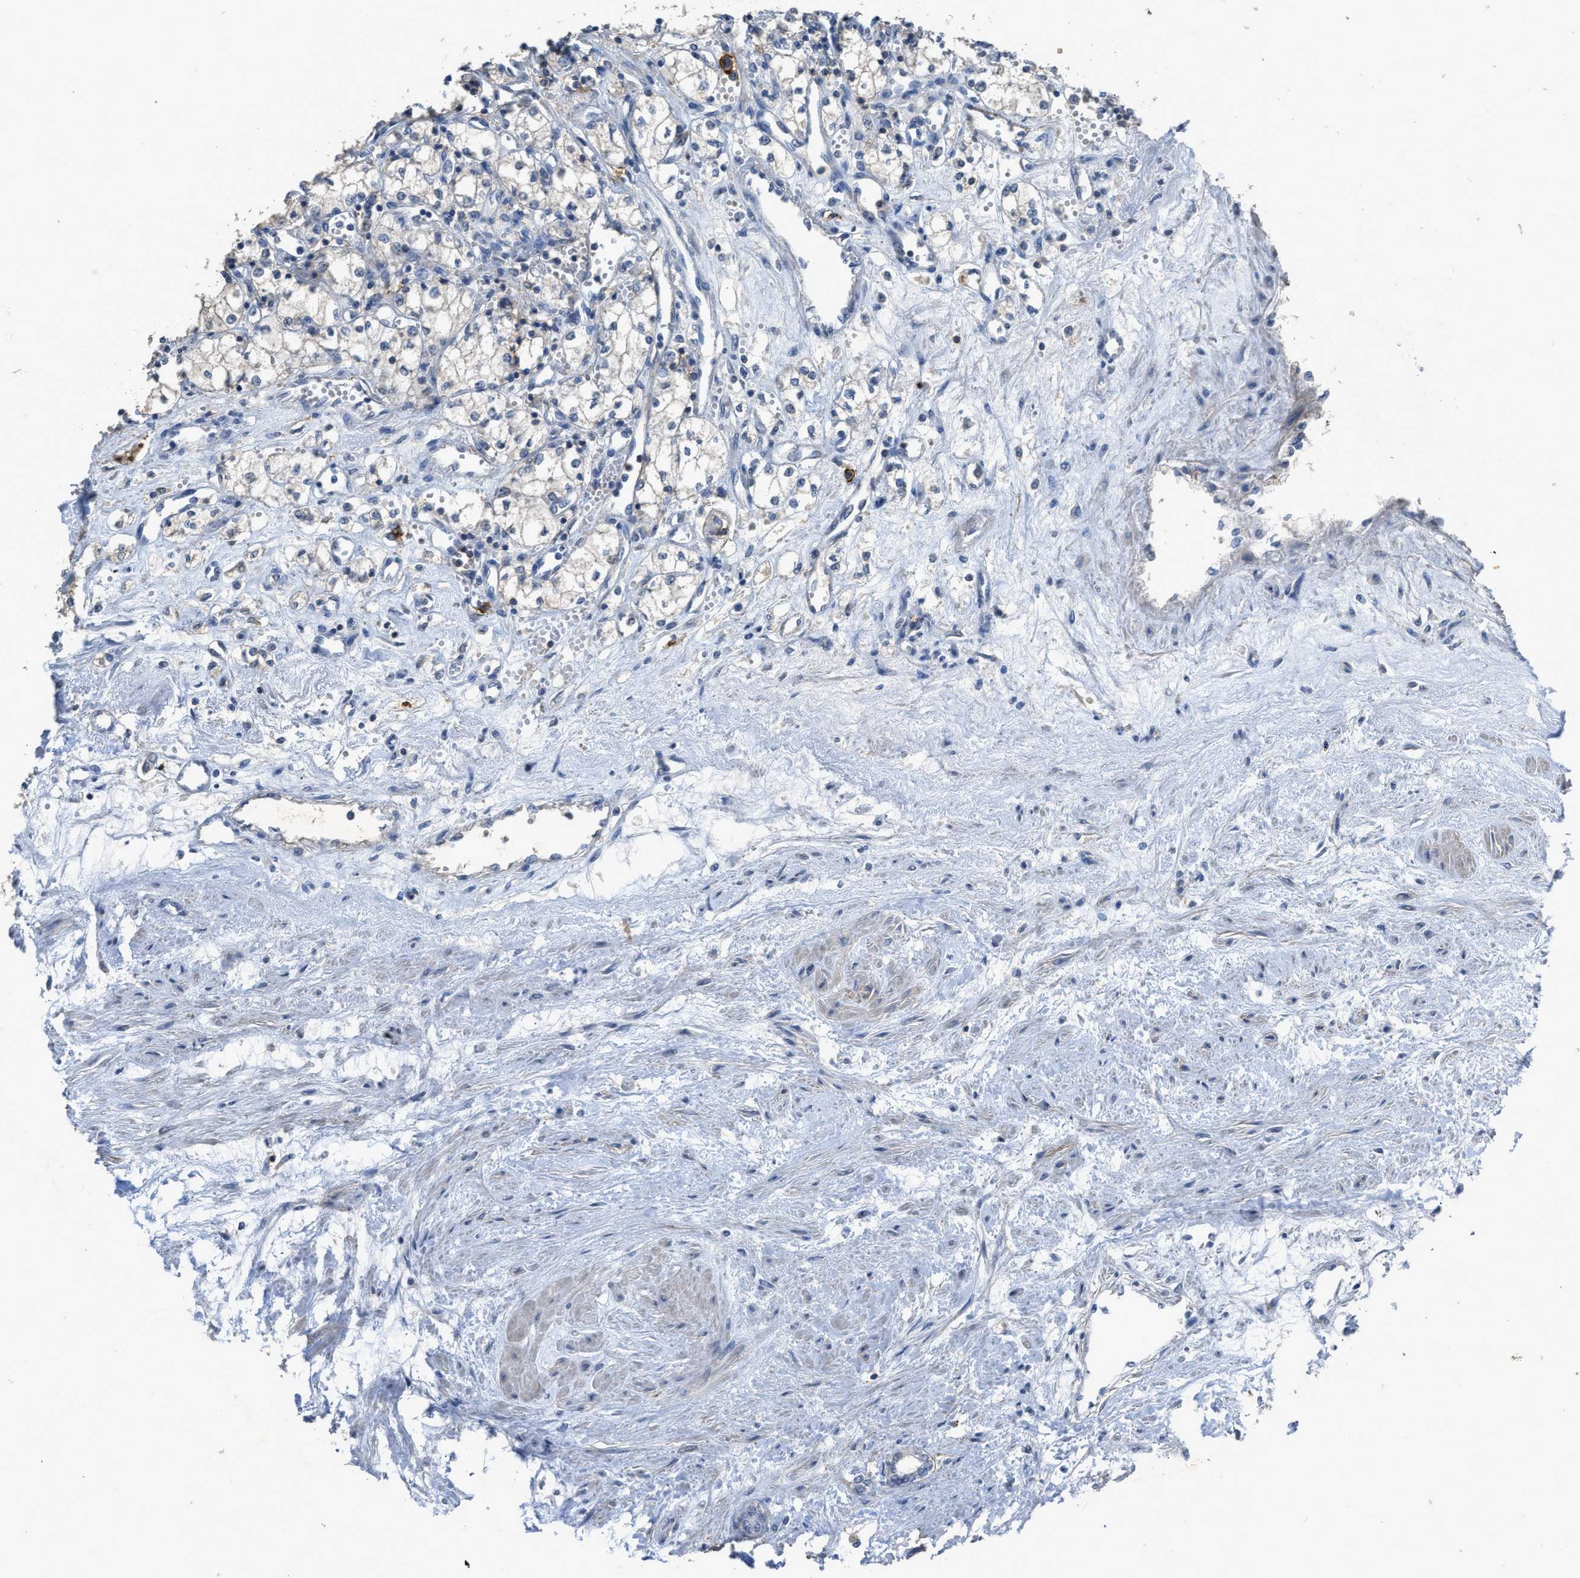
{"staining": {"intensity": "negative", "quantity": "none", "location": "none"}, "tissue": "renal cancer", "cell_type": "Tumor cells", "image_type": "cancer", "snomed": [{"axis": "morphology", "description": "Adenocarcinoma, NOS"}, {"axis": "topography", "description": "Kidney"}], "caption": "A micrograph of human adenocarcinoma (renal) is negative for staining in tumor cells.", "gene": "OR51E1", "patient": {"sex": "male", "age": 59}}